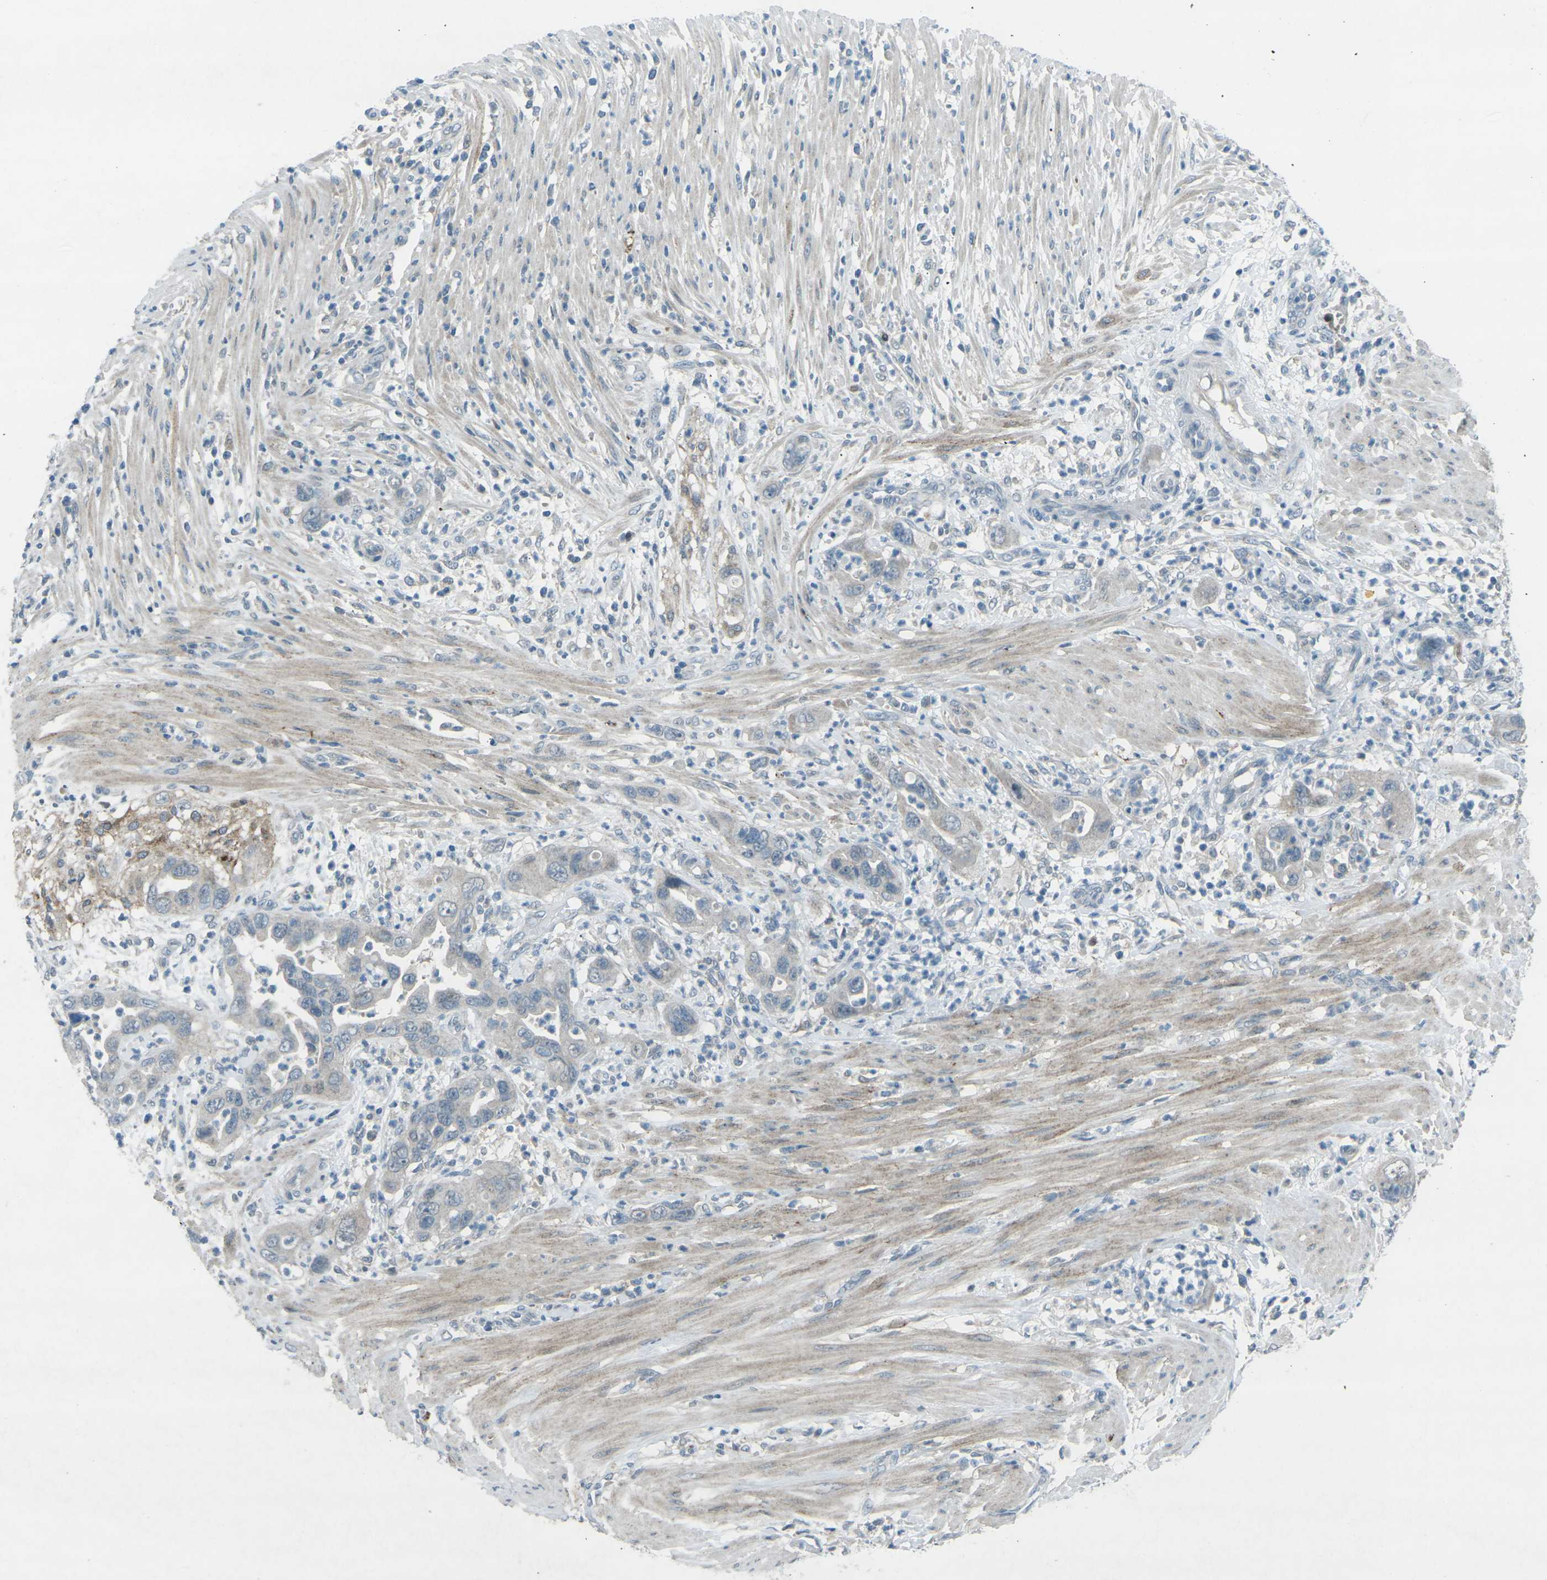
{"staining": {"intensity": "negative", "quantity": "none", "location": "none"}, "tissue": "pancreatic cancer", "cell_type": "Tumor cells", "image_type": "cancer", "snomed": [{"axis": "morphology", "description": "Adenocarcinoma, NOS"}, {"axis": "topography", "description": "Pancreas"}], "caption": "The image demonstrates no significant positivity in tumor cells of adenocarcinoma (pancreatic). The staining was performed using DAB to visualize the protein expression in brown, while the nuclei were stained in blue with hematoxylin (Magnification: 20x).", "gene": "PRKCA", "patient": {"sex": "female", "age": 71}}